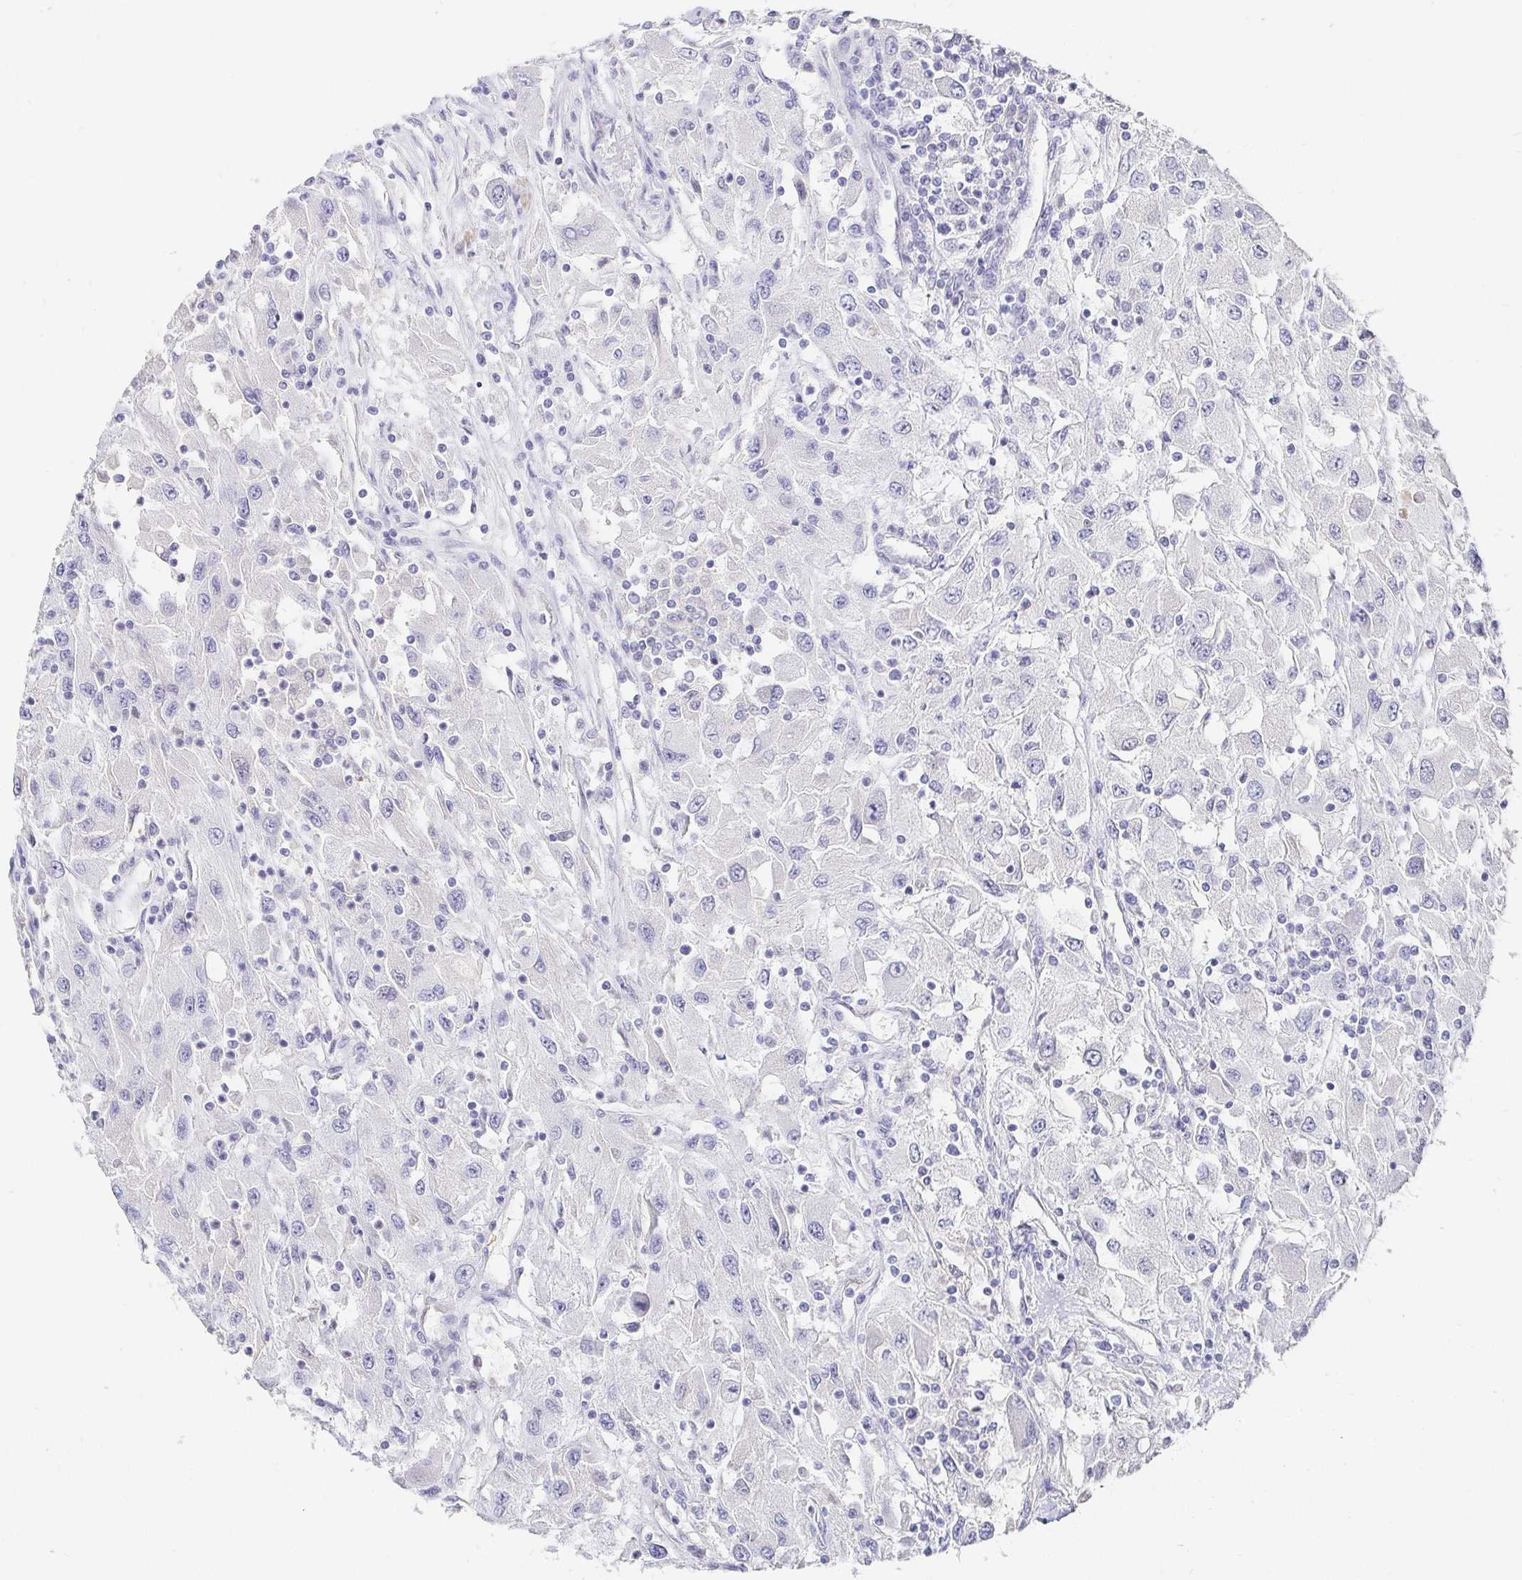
{"staining": {"intensity": "negative", "quantity": "none", "location": "none"}, "tissue": "renal cancer", "cell_type": "Tumor cells", "image_type": "cancer", "snomed": [{"axis": "morphology", "description": "Adenocarcinoma, NOS"}, {"axis": "topography", "description": "Kidney"}], "caption": "Immunohistochemical staining of renal cancer (adenocarcinoma) reveals no significant positivity in tumor cells.", "gene": "FGF21", "patient": {"sex": "female", "age": 67}}